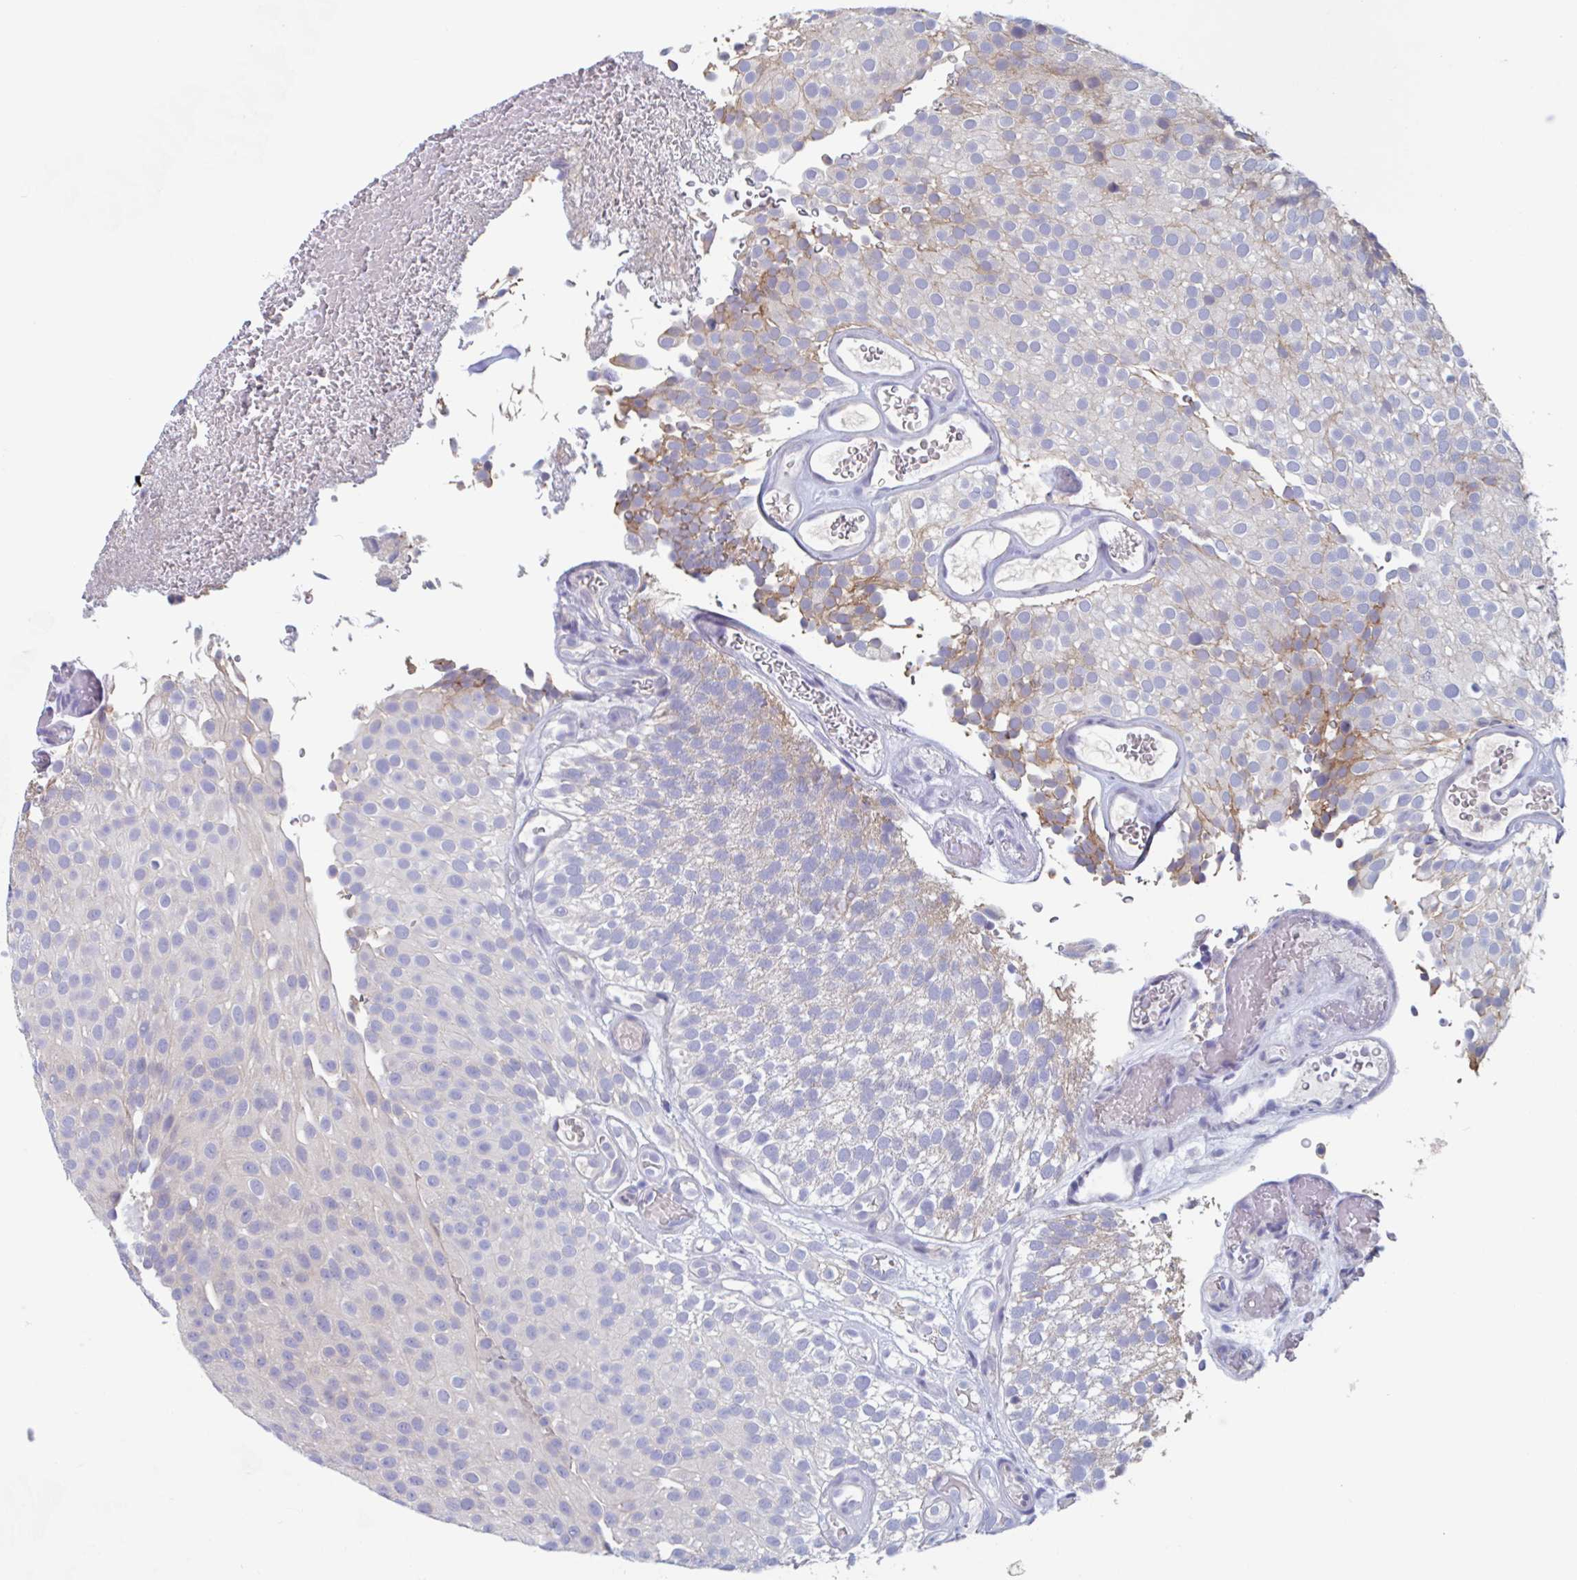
{"staining": {"intensity": "moderate", "quantity": "<25%", "location": "cytoplasmic/membranous"}, "tissue": "urothelial cancer", "cell_type": "Tumor cells", "image_type": "cancer", "snomed": [{"axis": "morphology", "description": "Urothelial carcinoma, Low grade"}, {"axis": "topography", "description": "Urinary bladder"}], "caption": "IHC of urothelial cancer exhibits low levels of moderate cytoplasmic/membranous expression in approximately <25% of tumor cells. The staining is performed using DAB brown chromogen to label protein expression. The nuclei are counter-stained blue using hematoxylin.", "gene": "UNKL", "patient": {"sex": "male", "age": 78}}